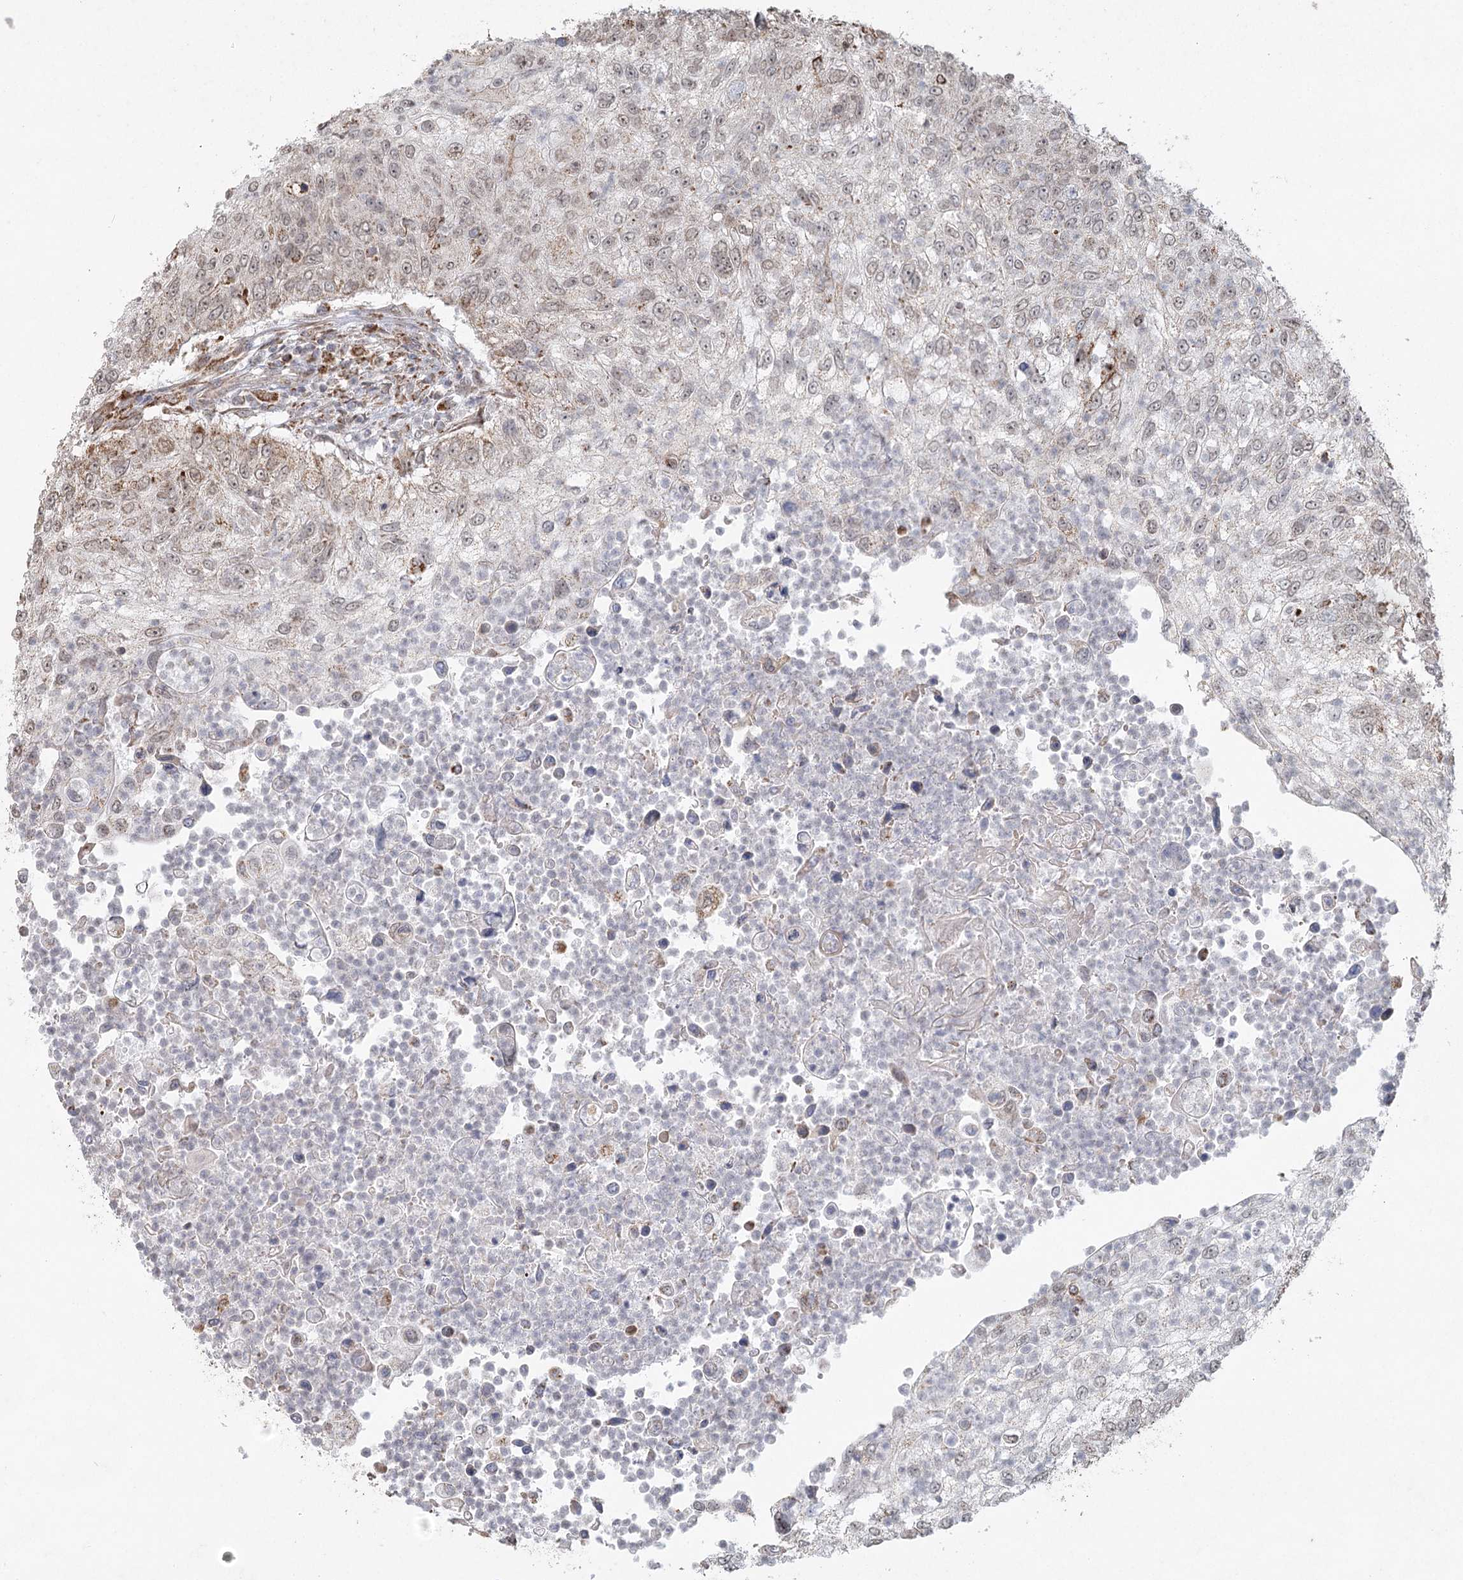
{"staining": {"intensity": "weak", "quantity": "25%-75%", "location": "cytoplasmic/membranous,nuclear"}, "tissue": "urothelial cancer", "cell_type": "Tumor cells", "image_type": "cancer", "snomed": [{"axis": "morphology", "description": "Urothelial carcinoma, High grade"}, {"axis": "topography", "description": "Urinary bladder"}], "caption": "Urothelial carcinoma (high-grade) was stained to show a protein in brown. There is low levels of weak cytoplasmic/membranous and nuclear expression in about 25%-75% of tumor cells.", "gene": "LACTB", "patient": {"sex": "female", "age": 60}}